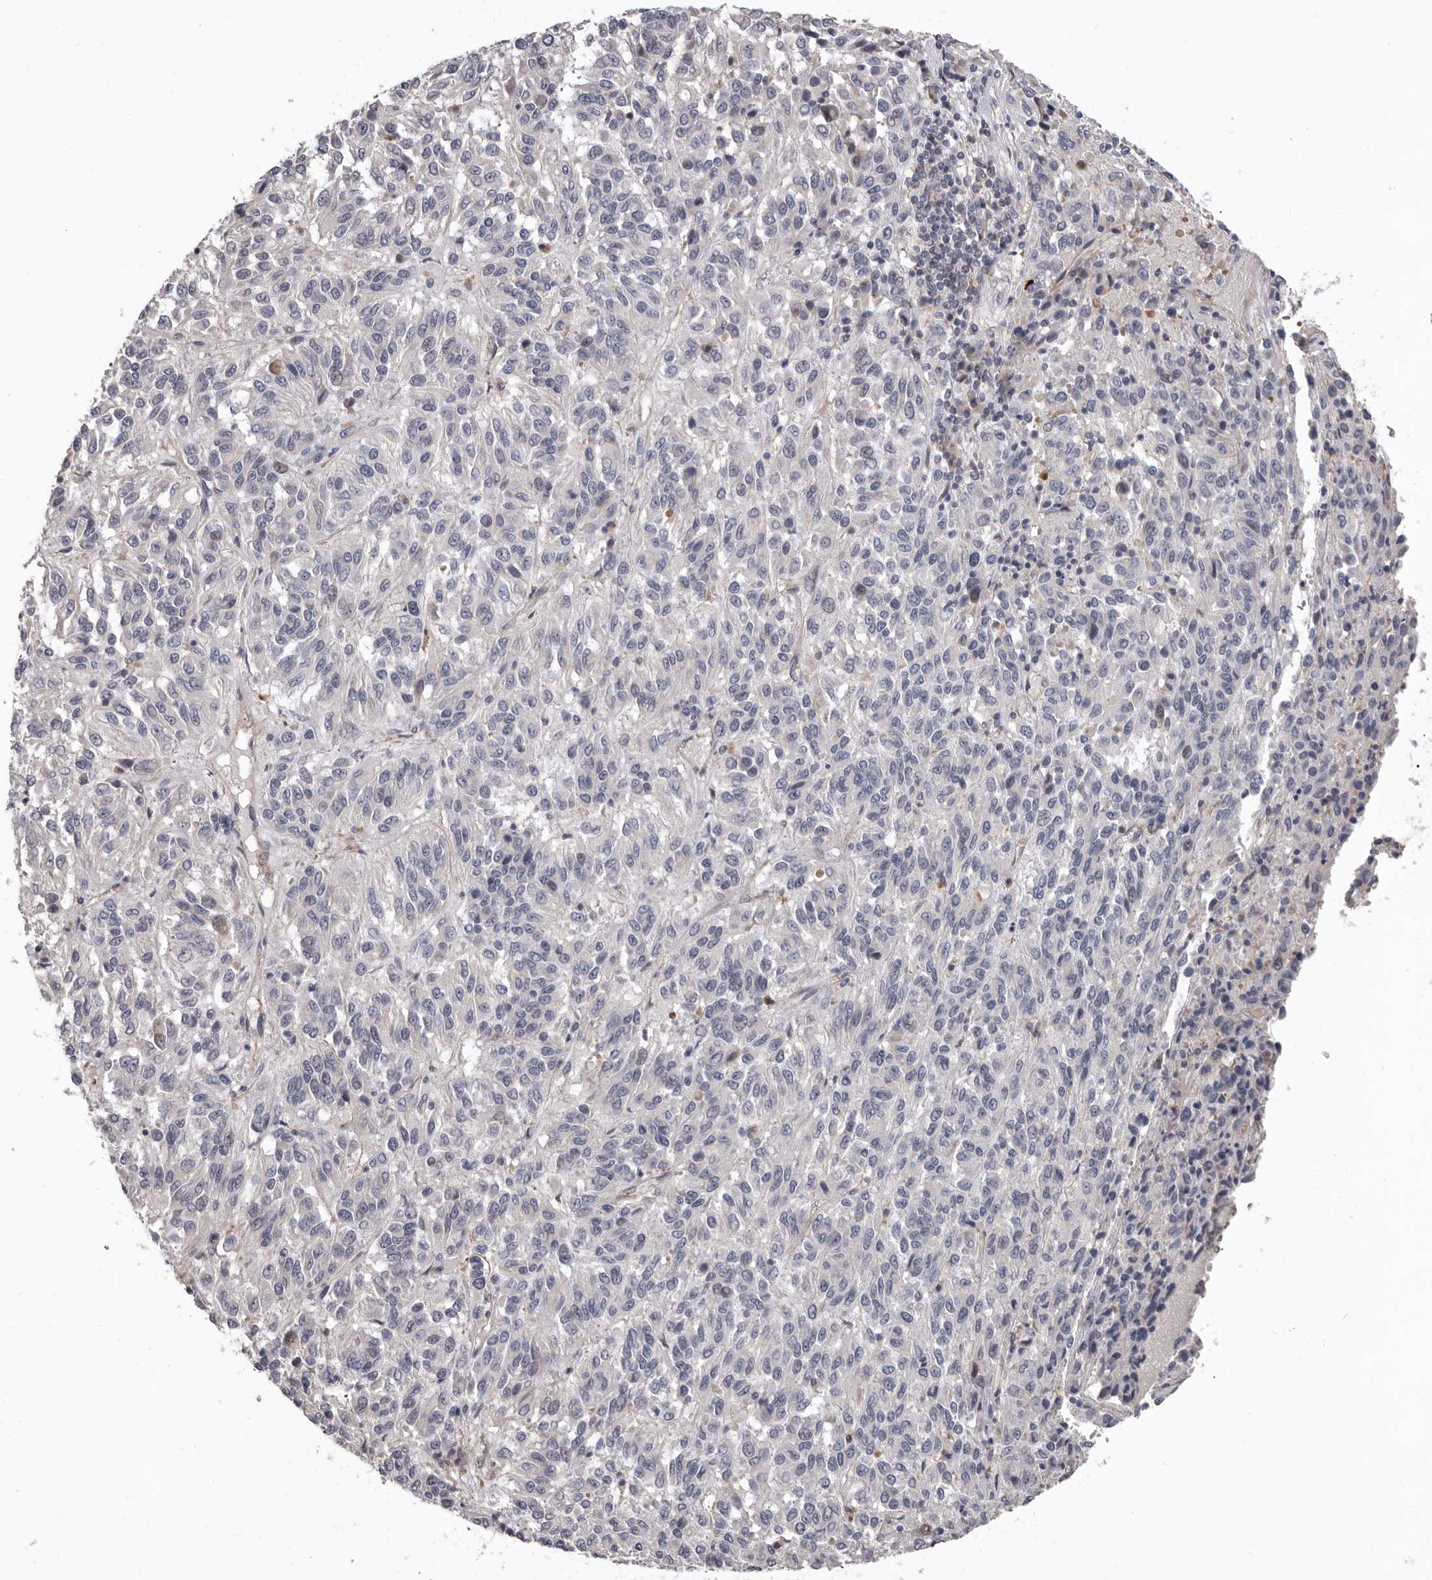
{"staining": {"intensity": "negative", "quantity": "none", "location": "none"}, "tissue": "melanoma", "cell_type": "Tumor cells", "image_type": "cancer", "snomed": [{"axis": "morphology", "description": "Malignant melanoma, Metastatic site"}, {"axis": "topography", "description": "Lung"}], "caption": "IHC image of human malignant melanoma (metastatic site) stained for a protein (brown), which demonstrates no positivity in tumor cells. (DAB IHC with hematoxylin counter stain).", "gene": "RNF217", "patient": {"sex": "male", "age": 64}}